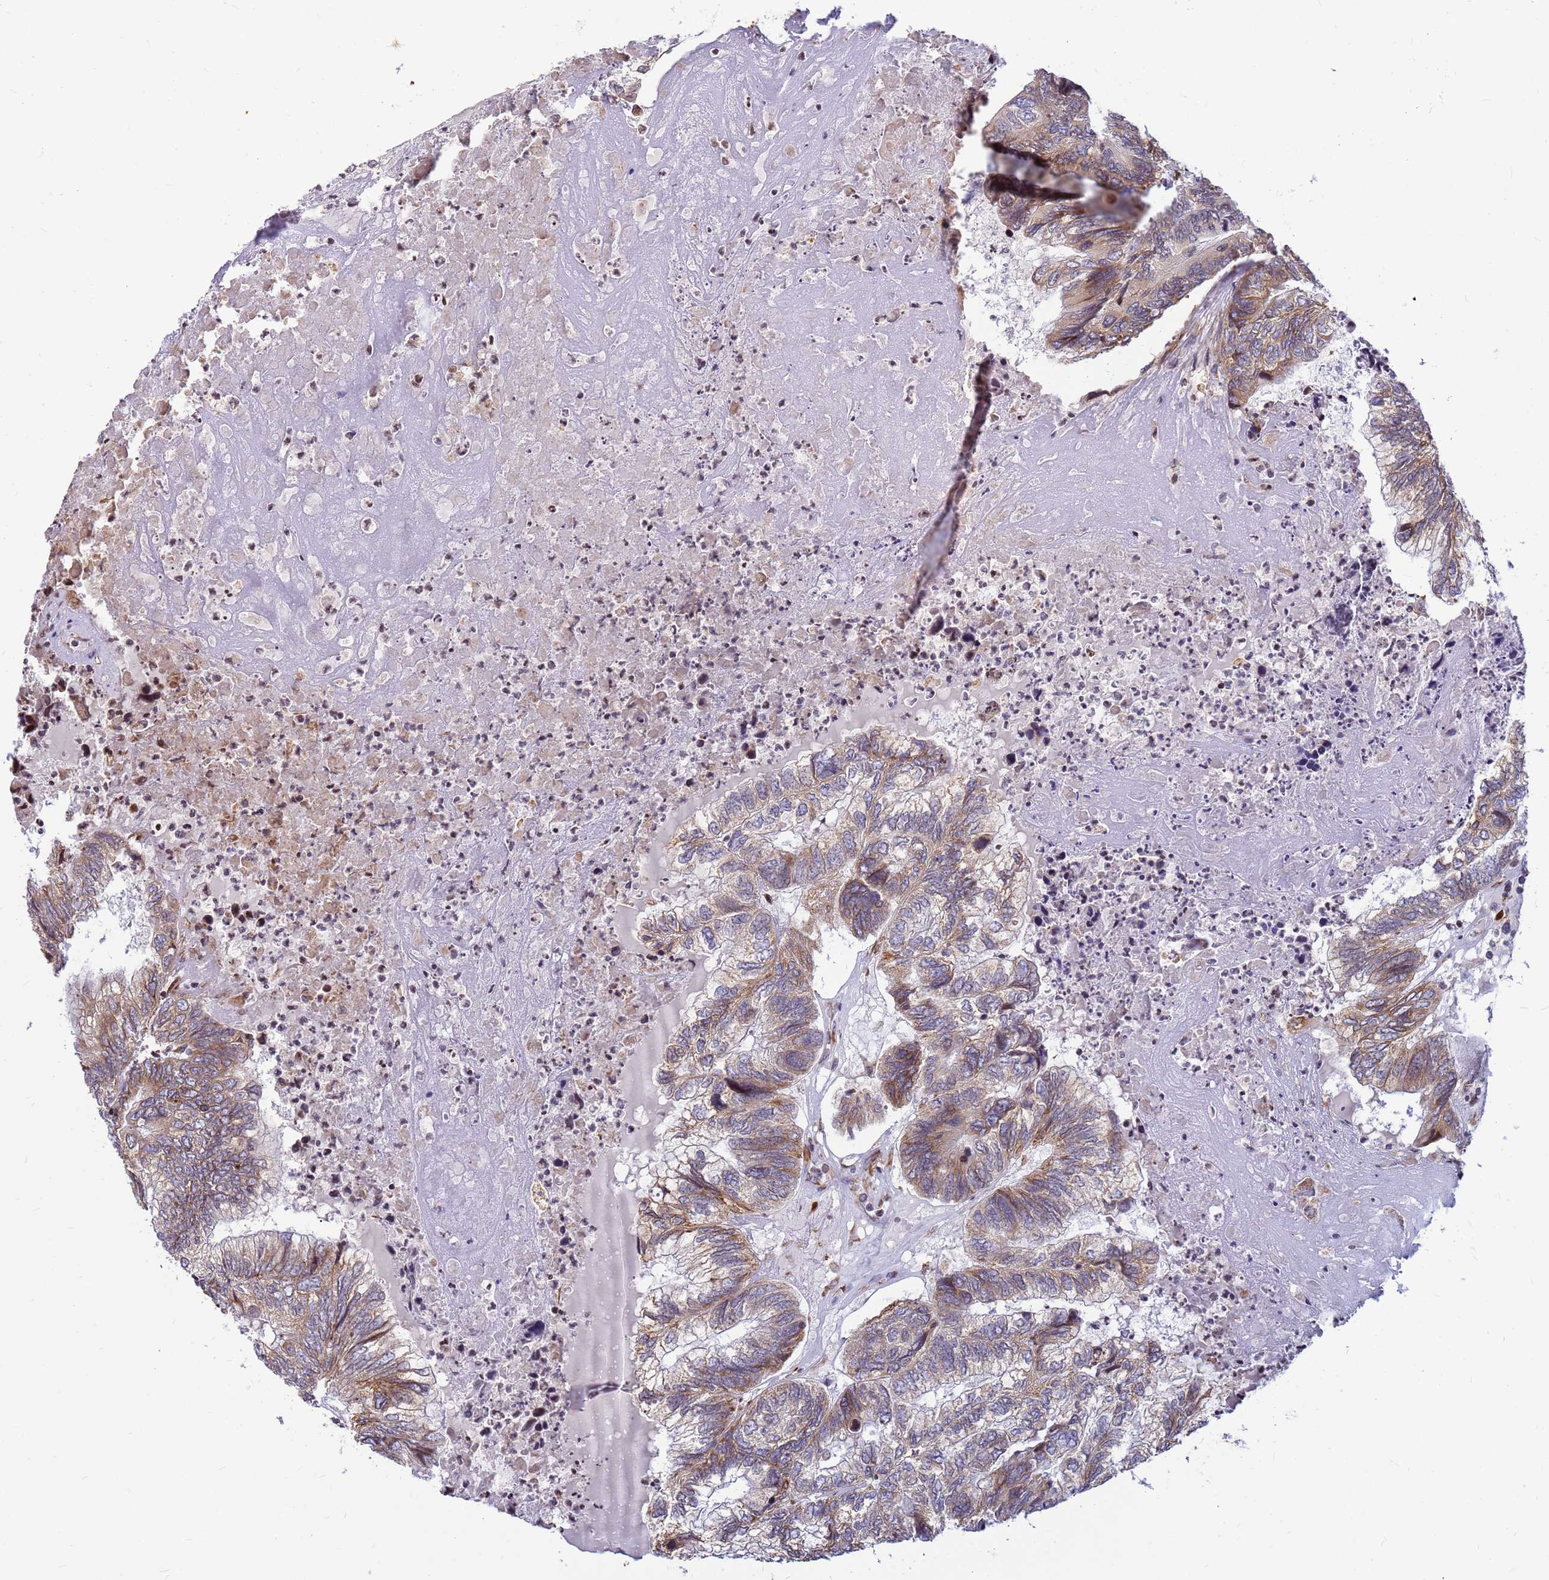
{"staining": {"intensity": "moderate", "quantity": "25%-75%", "location": "cytoplasmic/membranous"}, "tissue": "colorectal cancer", "cell_type": "Tumor cells", "image_type": "cancer", "snomed": [{"axis": "morphology", "description": "Adenocarcinoma, NOS"}, {"axis": "topography", "description": "Colon"}], "caption": "Moderate cytoplasmic/membranous positivity for a protein is identified in about 25%-75% of tumor cells of colorectal cancer using immunohistochemistry (IHC).", "gene": "SSR4", "patient": {"sex": "female", "age": 67}}